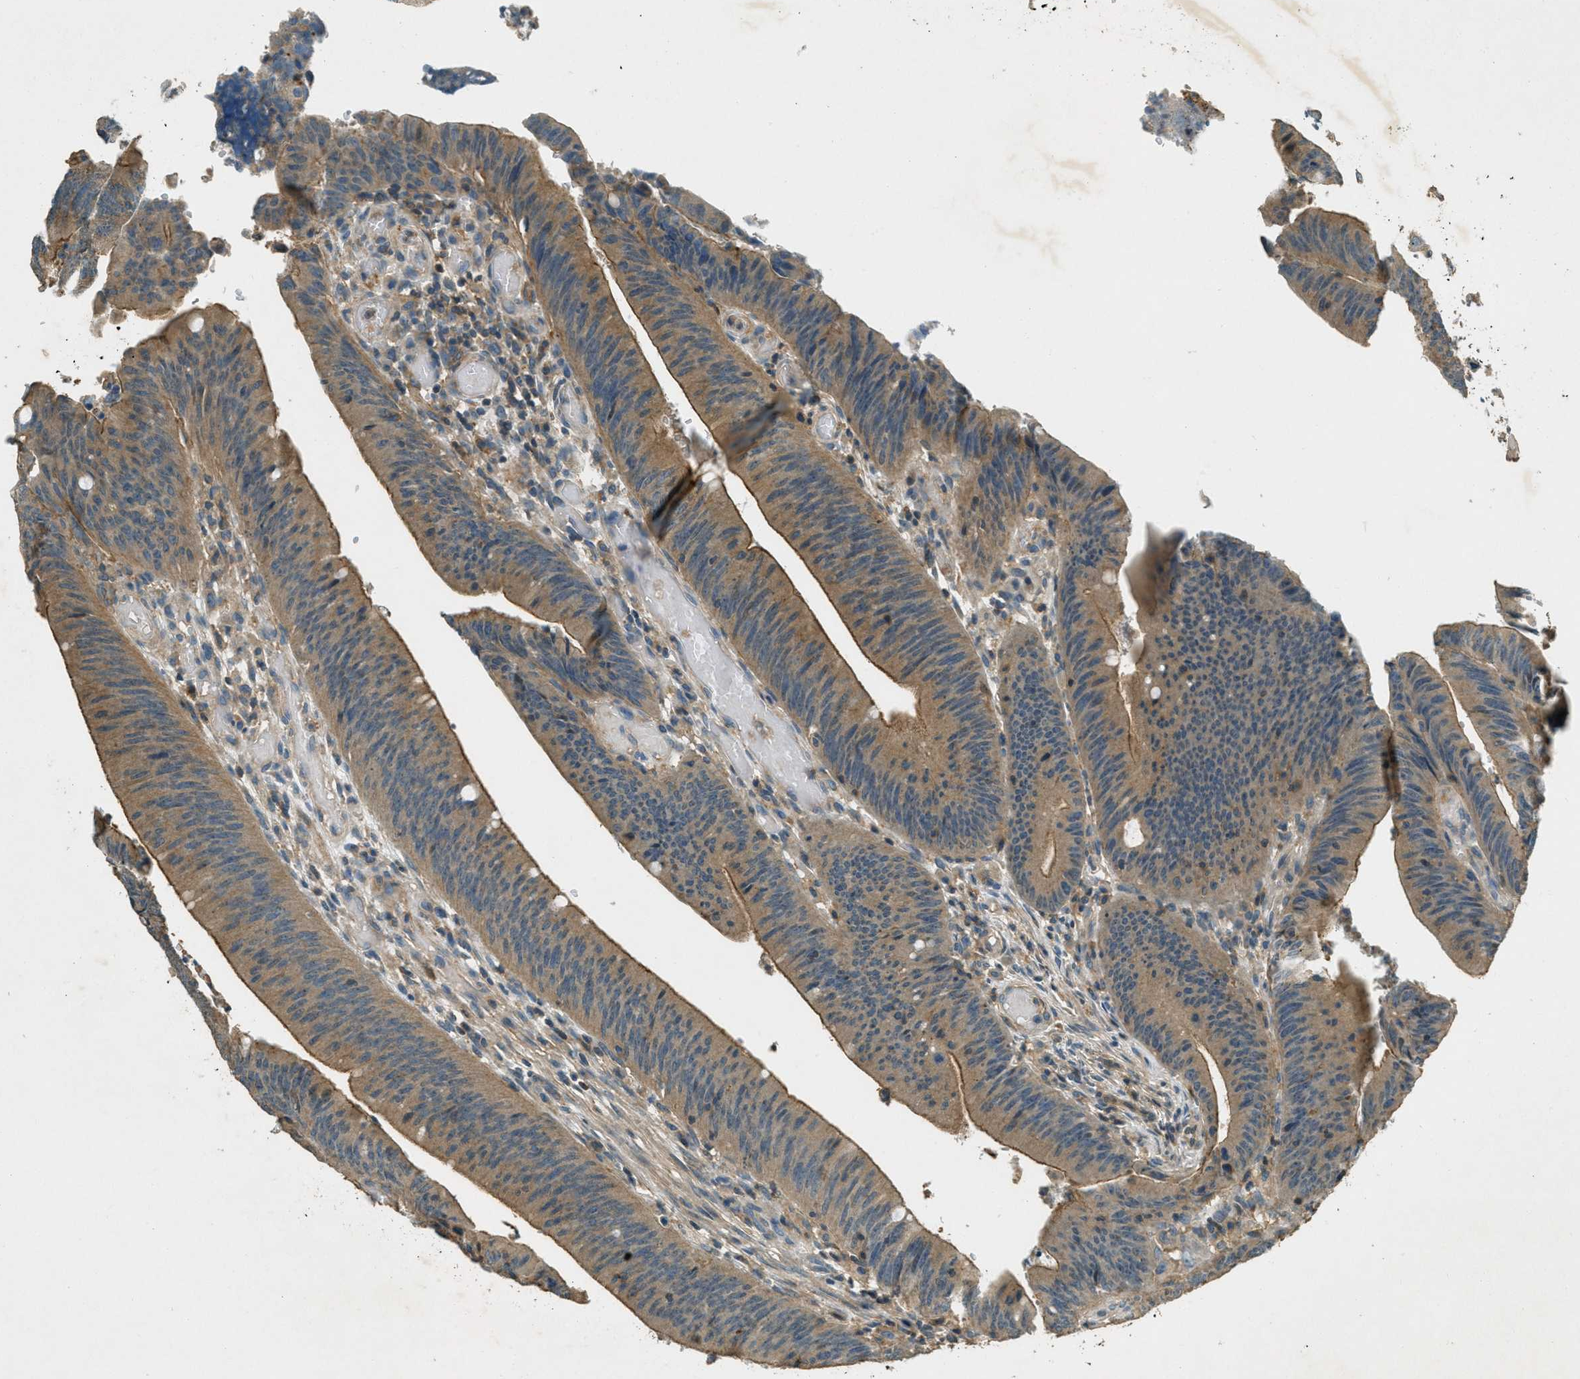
{"staining": {"intensity": "moderate", "quantity": ">75%", "location": "cytoplasmic/membranous"}, "tissue": "colorectal cancer", "cell_type": "Tumor cells", "image_type": "cancer", "snomed": [{"axis": "morphology", "description": "Normal tissue, NOS"}, {"axis": "morphology", "description": "Adenocarcinoma, NOS"}, {"axis": "topography", "description": "Rectum"}], "caption": "Tumor cells exhibit medium levels of moderate cytoplasmic/membranous expression in about >75% of cells in human colorectal cancer (adenocarcinoma).", "gene": "NUDT4", "patient": {"sex": "female", "age": 66}}